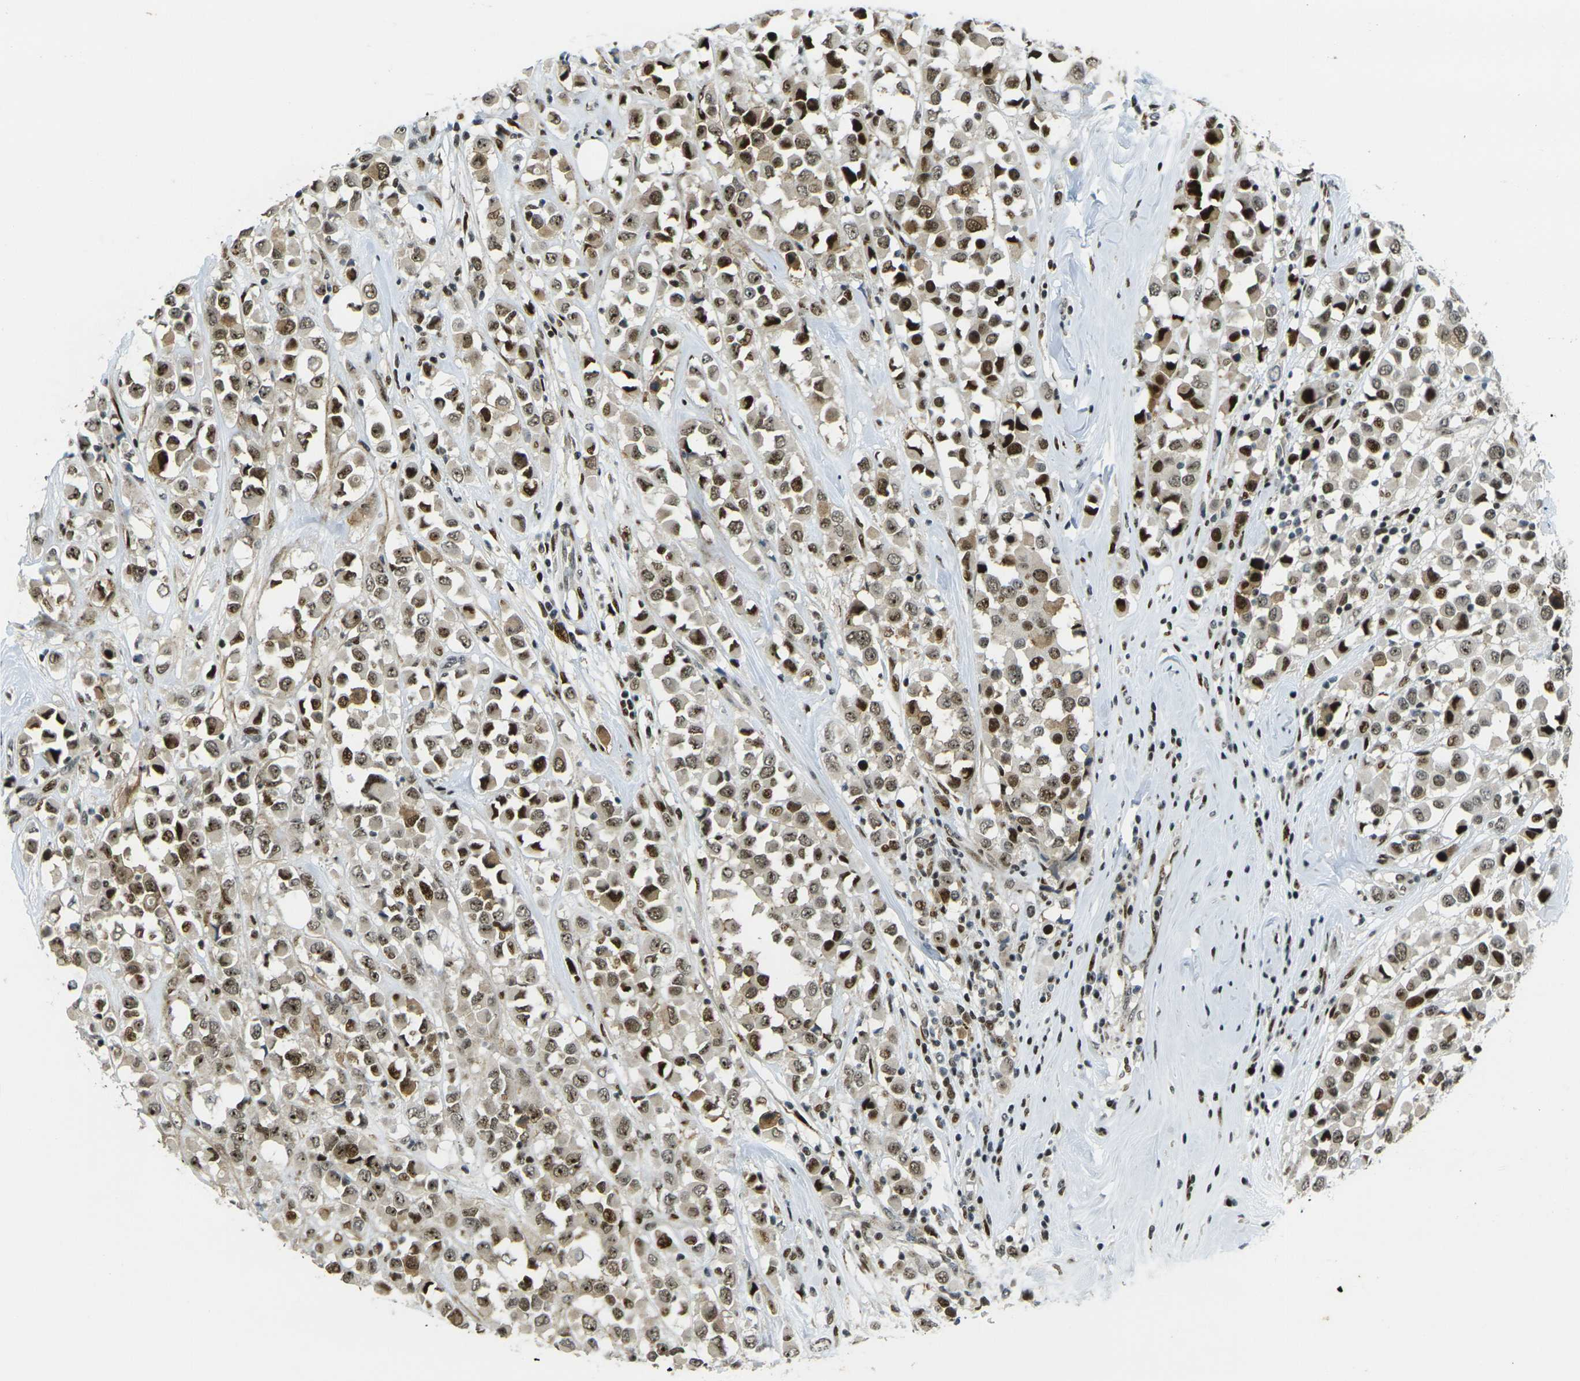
{"staining": {"intensity": "strong", "quantity": ">75%", "location": "nuclear"}, "tissue": "breast cancer", "cell_type": "Tumor cells", "image_type": "cancer", "snomed": [{"axis": "morphology", "description": "Duct carcinoma"}, {"axis": "topography", "description": "Breast"}], "caption": "Immunohistochemistry (IHC) image of neoplastic tissue: breast invasive ductal carcinoma stained using immunohistochemistry (IHC) reveals high levels of strong protein expression localized specifically in the nuclear of tumor cells, appearing as a nuclear brown color.", "gene": "UBE2C", "patient": {"sex": "female", "age": 61}}